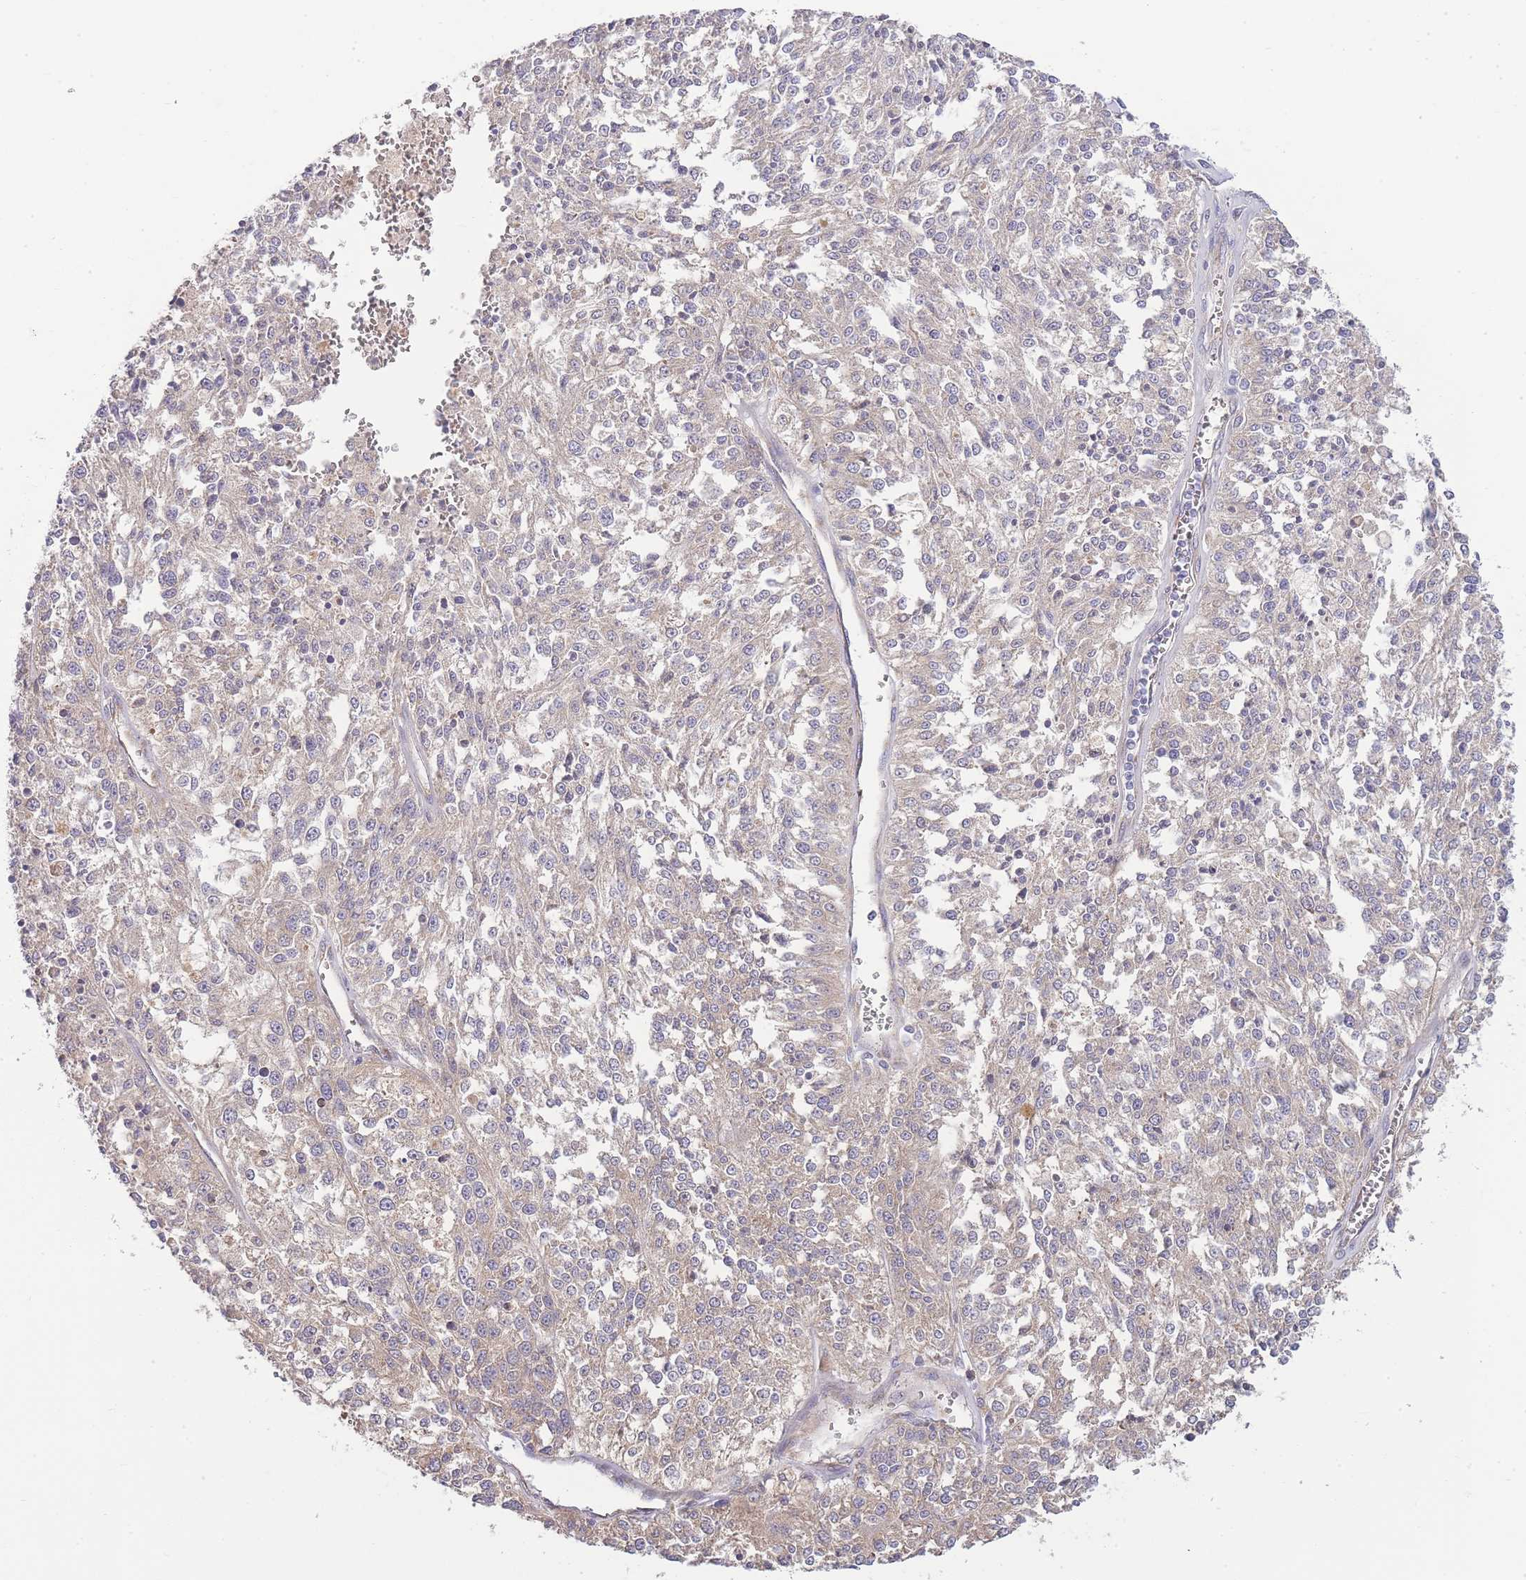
{"staining": {"intensity": "weak", "quantity": "<25%", "location": "cytoplasmic/membranous"}, "tissue": "melanoma", "cell_type": "Tumor cells", "image_type": "cancer", "snomed": [{"axis": "morphology", "description": "Malignant melanoma, NOS"}, {"axis": "topography", "description": "Skin"}], "caption": "Immunohistochemical staining of human malignant melanoma reveals no significant positivity in tumor cells.", "gene": "BEX1", "patient": {"sex": "female", "age": 64}}